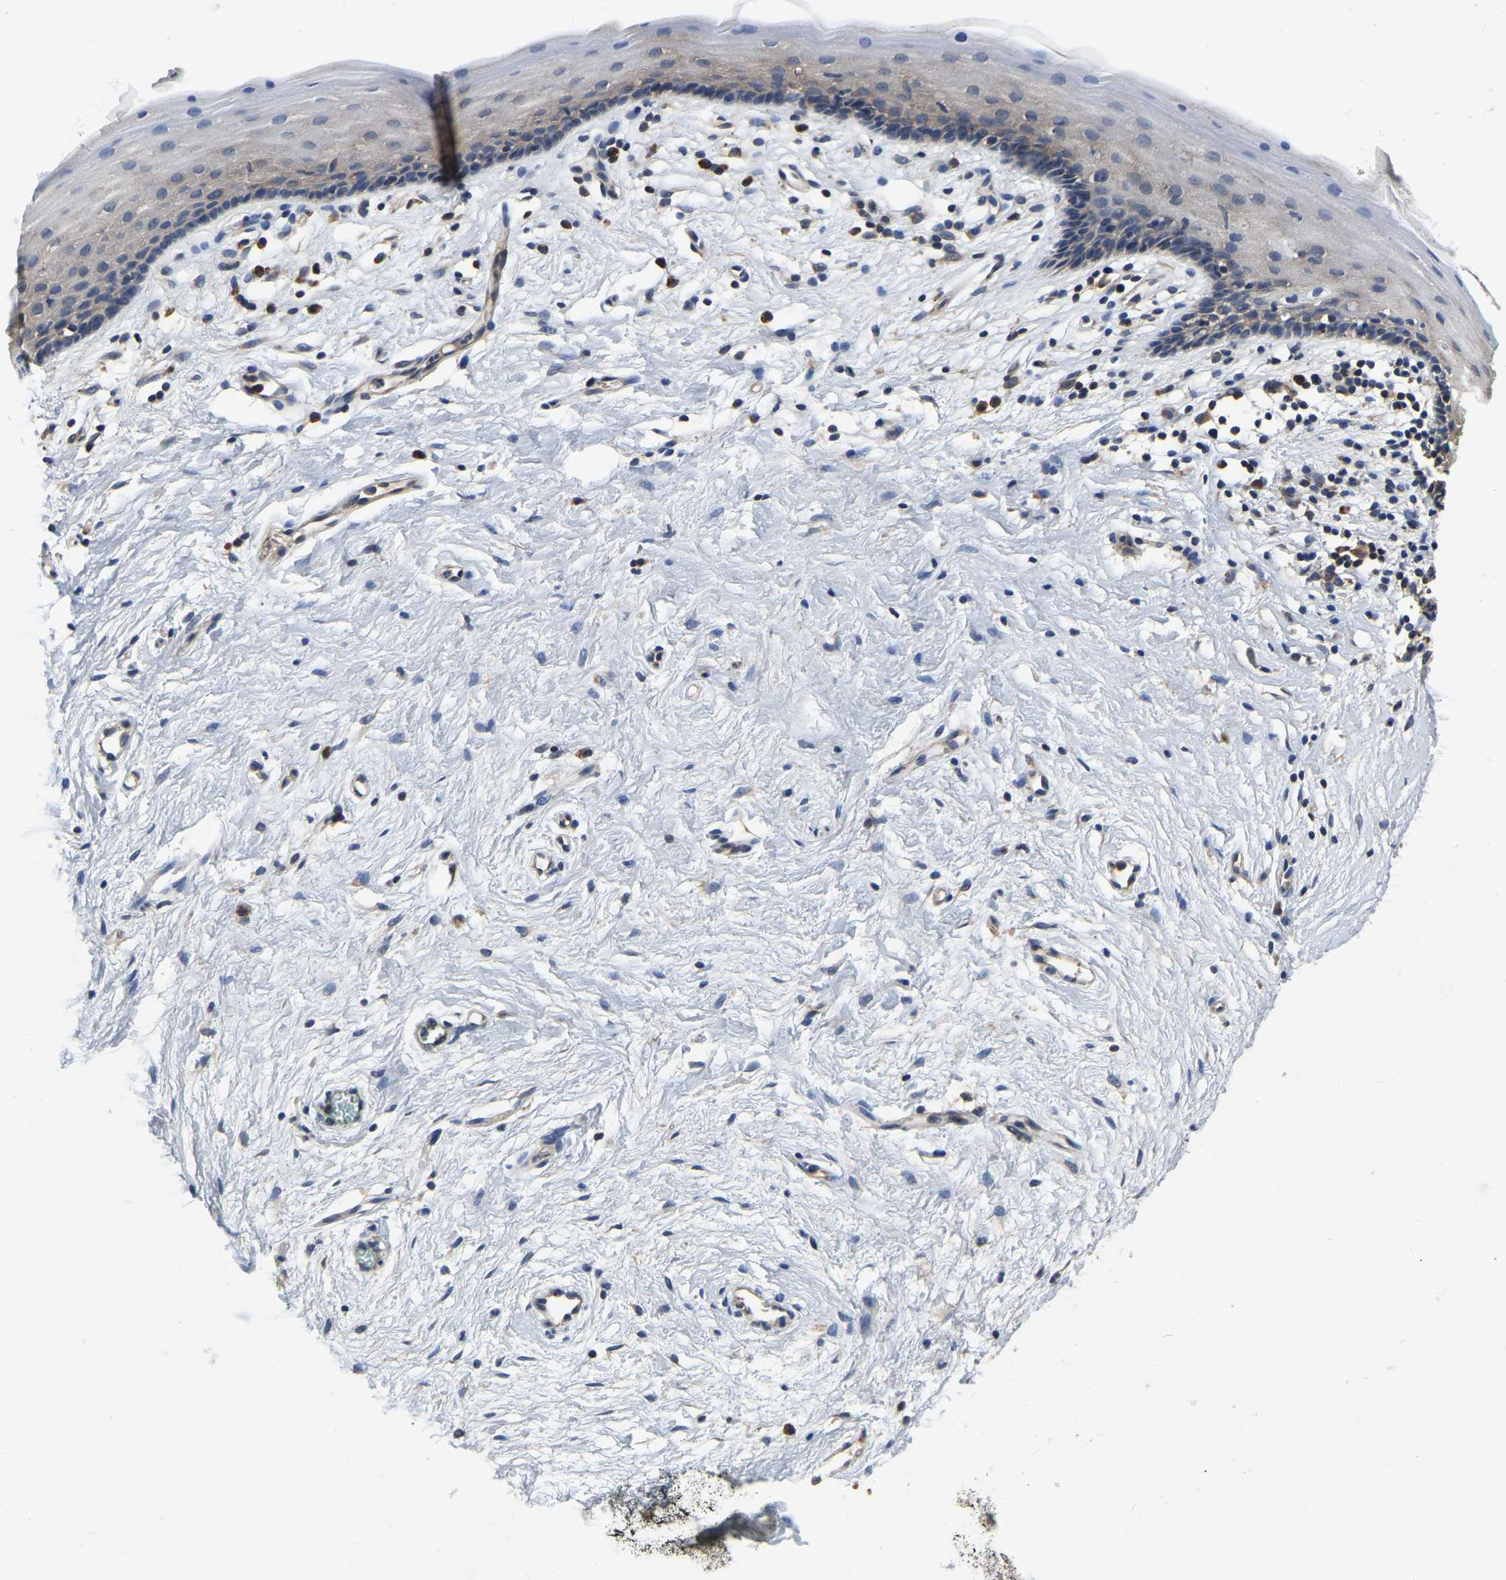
{"staining": {"intensity": "weak", "quantity": "<25%", "location": "cytoplasmic/membranous"}, "tissue": "vagina", "cell_type": "Squamous epithelial cells", "image_type": "normal", "snomed": [{"axis": "morphology", "description": "Normal tissue, NOS"}, {"axis": "topography", "description": "Vagina"}], "caption": "IHC of normal human vagina exhibits no expression in squamous epithelial cells. (Stains: DAB IHC with hematoxylin counter stain, Microscopy: brightfield microscopy at high magnification).", "gene": "GARS1", "patient": {"sex": "female", "age": 44}}